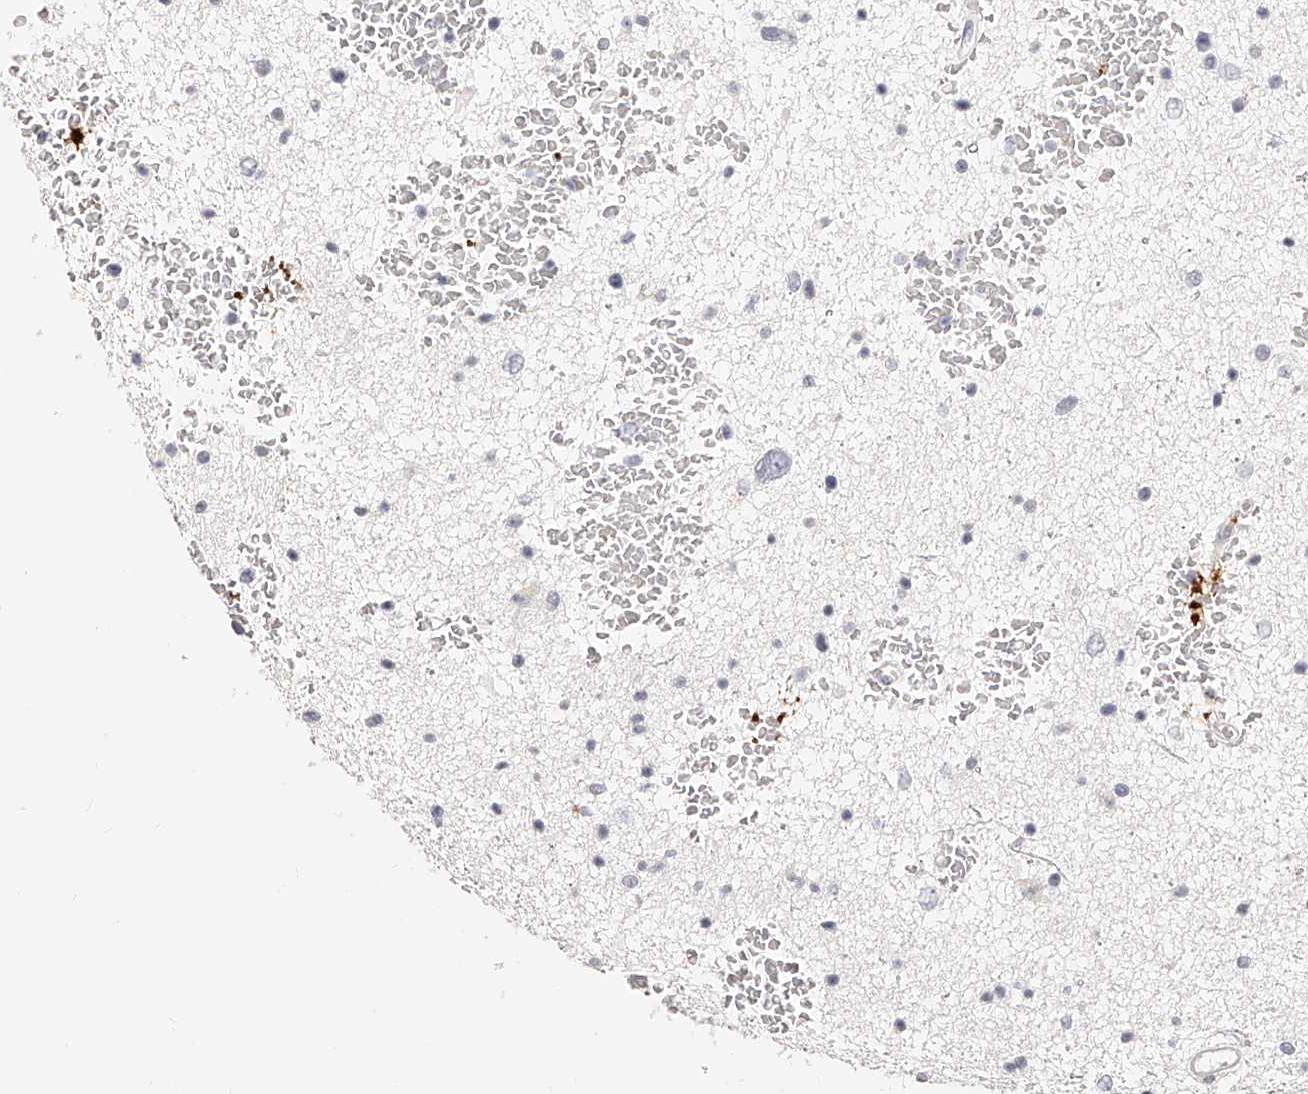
{"staining": {"intensity": "negative", "quantity": "none", "location": "none"}, "tissue": "glioma", "cell_type": "Tumor cells", "image_type": "cancer", "snomed": [{"axis": "morphology", "description": "Glioma, malignant, Low grade"}, {"axis": "topography", "description": "Cerebral cortex"}], "caption": "Immunohistochemical staining of malignant low-grade glioma shows no significant positivity in tumor cells.", "gene": "ITGB3", "patient": {"sex": "female", "age": 39}}